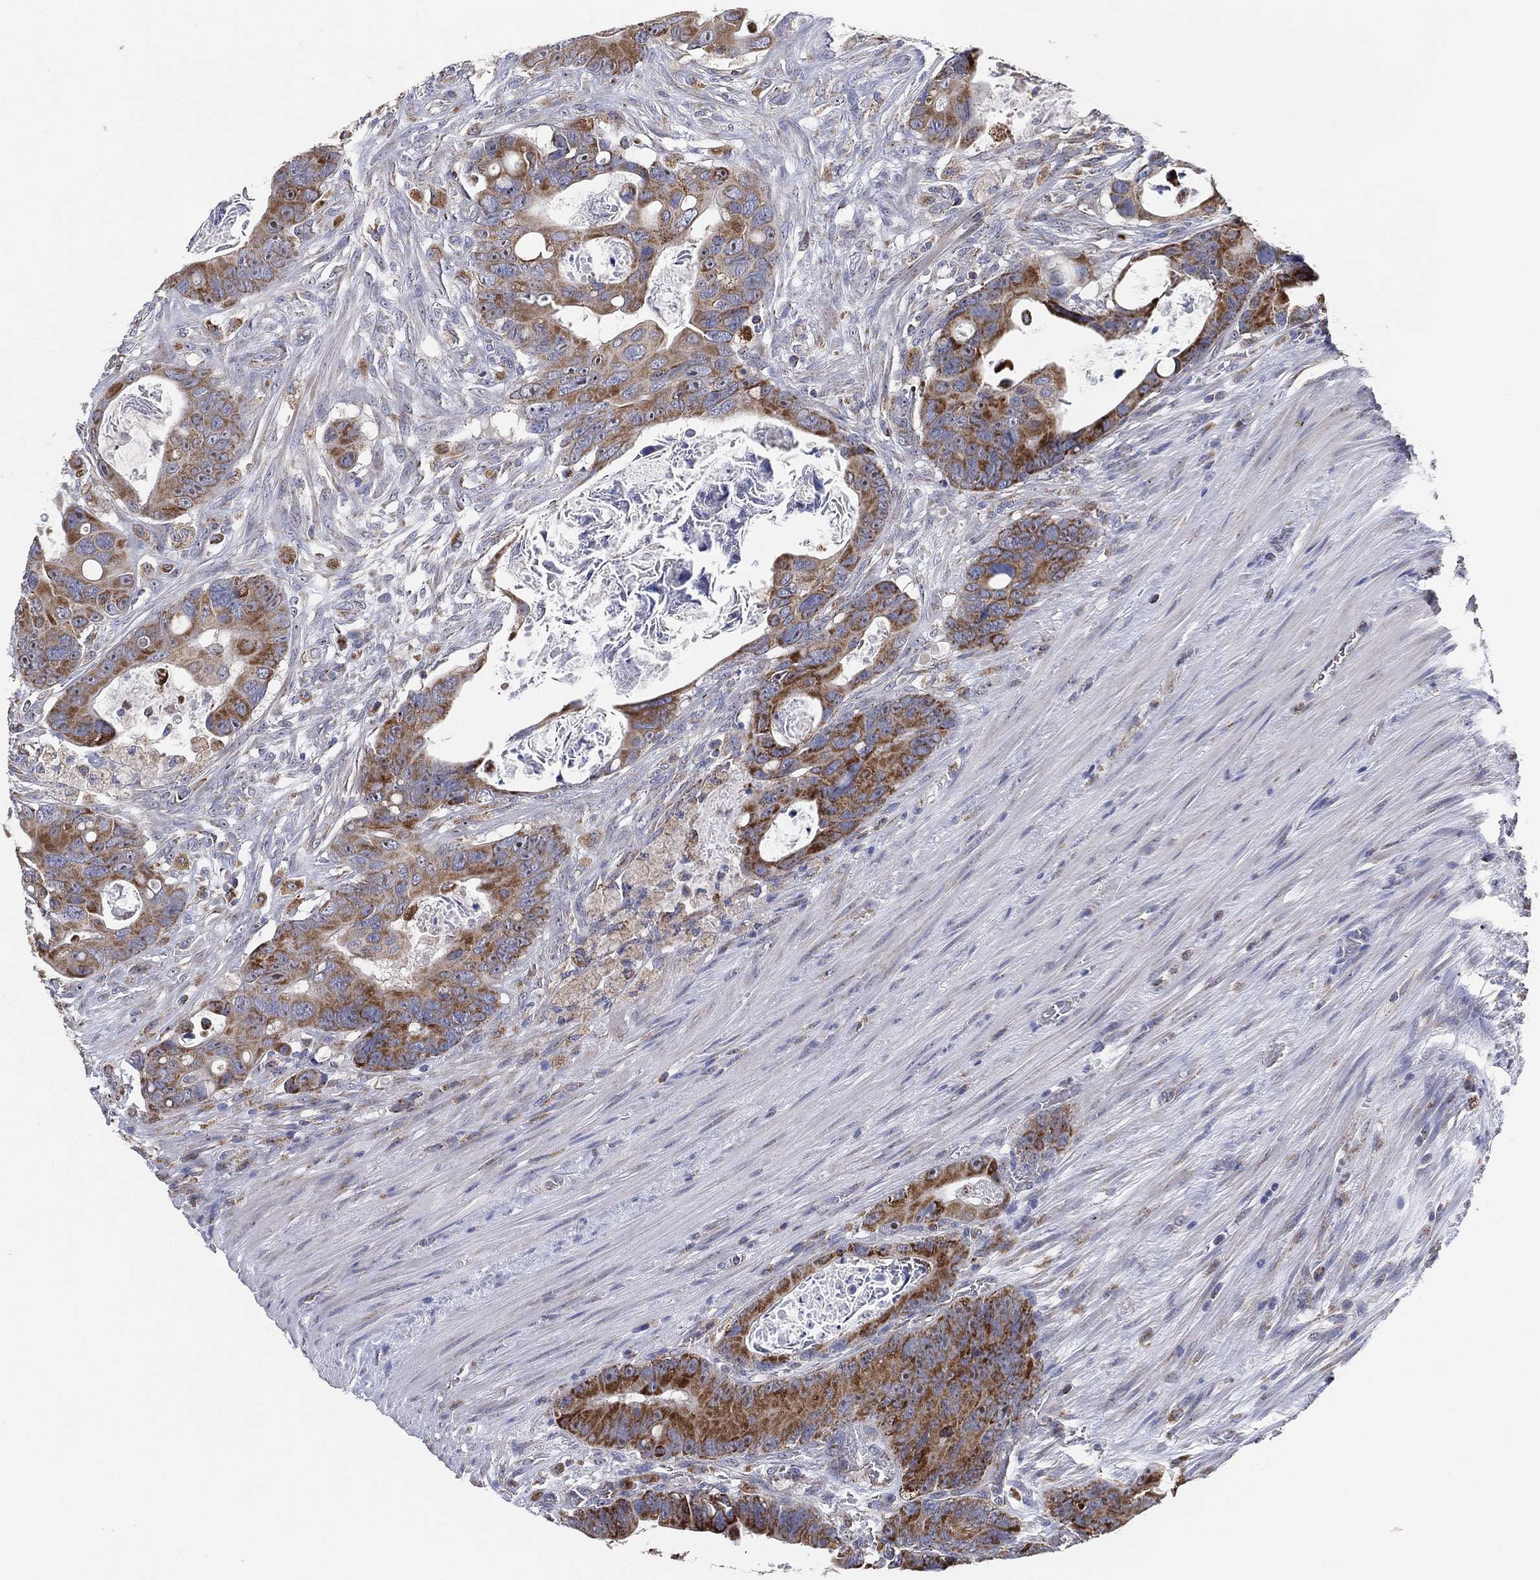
{"staining": {"intensity": "strong", "quantity": "25%-75%", "location": "cytoplasmic/membranous"}, "tissue": "colorectal cancer", "cell_type": "Tumor cells", "image_type": "cancer", "snomed": [{"axis": "morphology", "description": "Adenocarcinoma, NOS"}, {"axis": "topography", "description": "Rectum"}], "caption": "An immunohistochemistry (IHC) image of tumor tissue is shown. Protein staining in brown labels strong cytoplasmic/membranous positivity in colorectal cancer within tumor cells.", "gene": "GCAT", "patient": {"sex": "male", "age": 64}}